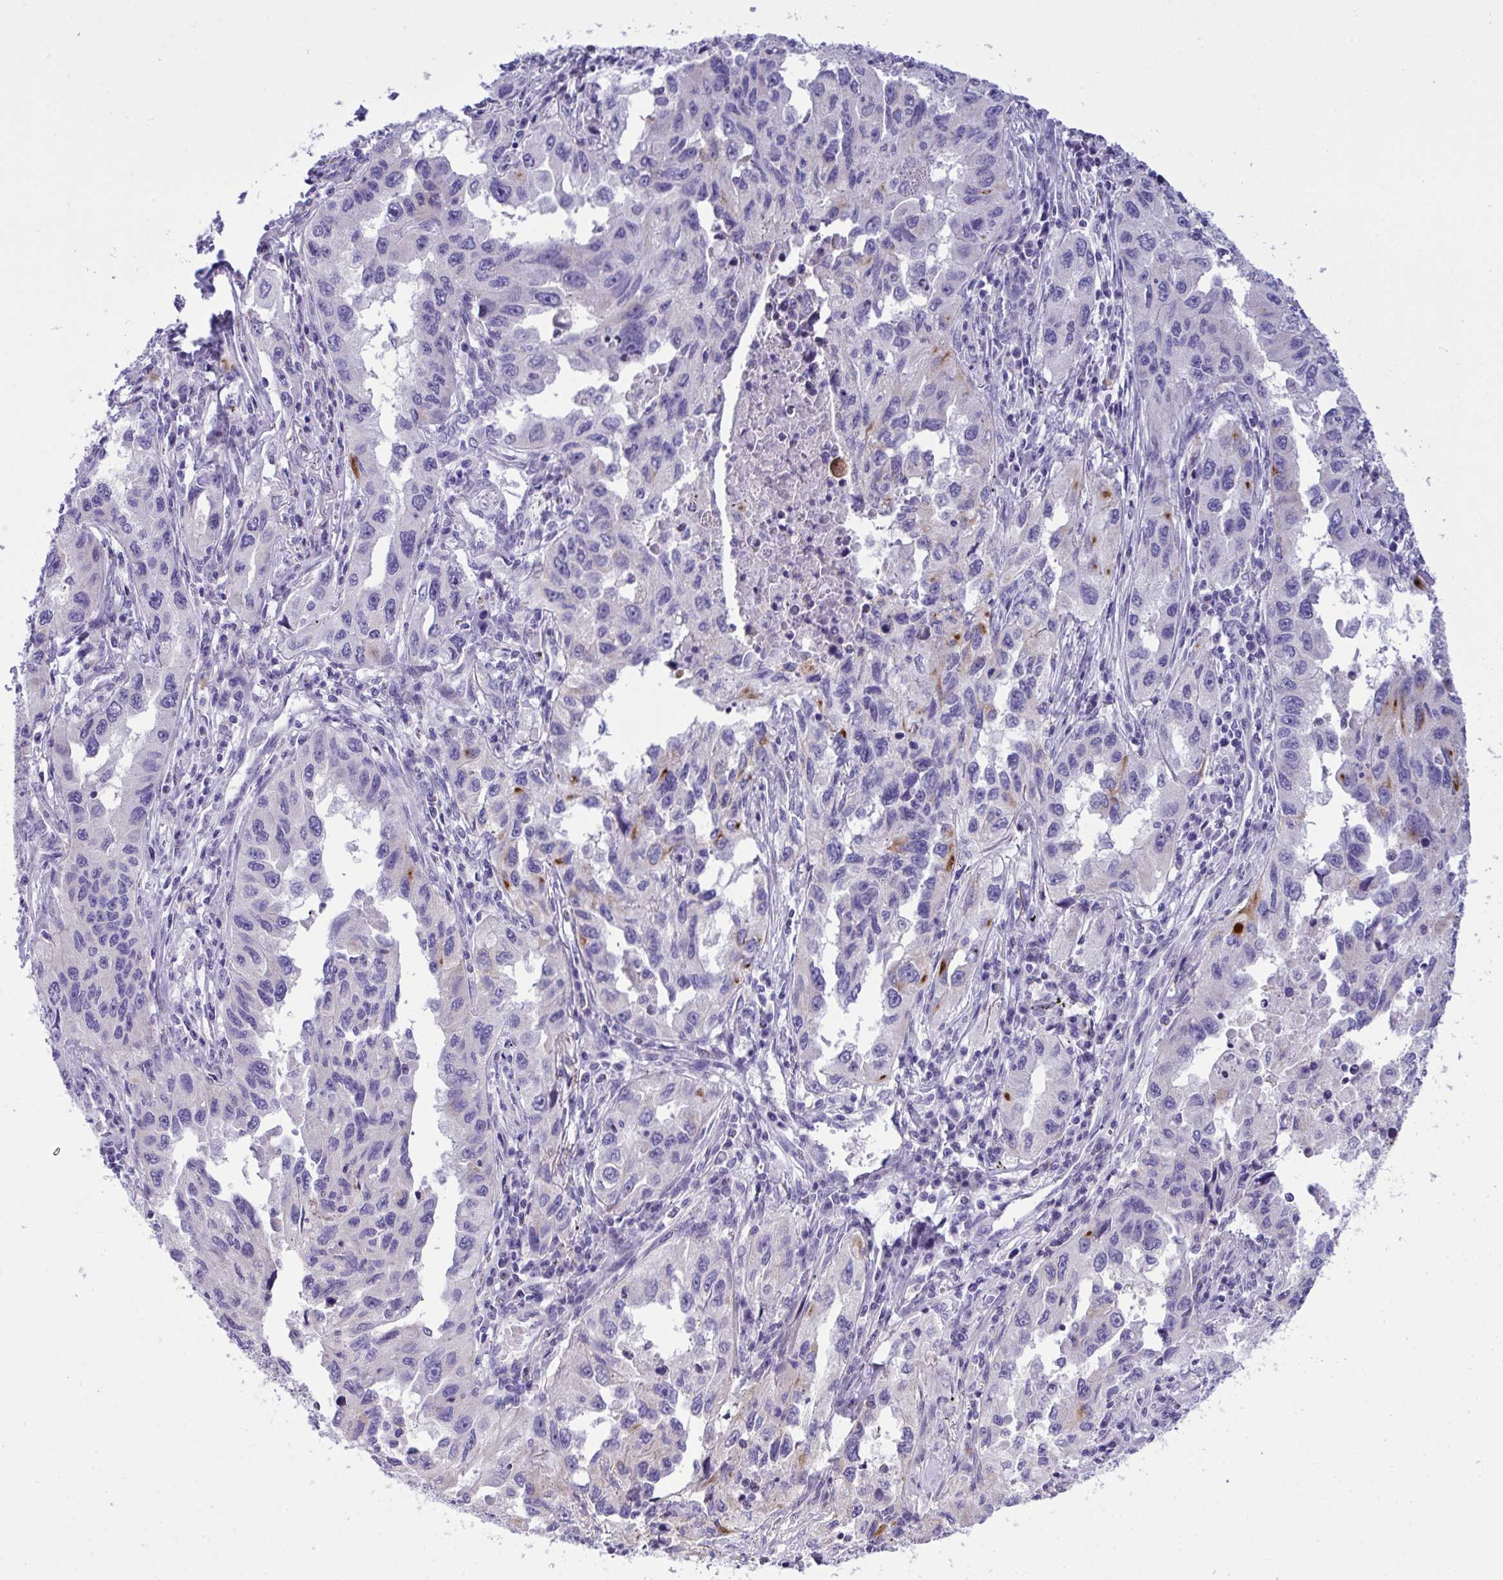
{"staining": {"intensity": "moderate", "quantity": "<25%", "location": "cytoplasmic/membranous"}, "tissue": "lung cancer", "cell_type": "Tumor cells", "image_type": "cancer", "snomed": [{"axis": "morphology", "description": "Adenocarcinoma, NOS"}, {"axis": "topography", "description": "Lung"}], "caption": "DAB immunohistochemical staining of human lung cancer (adenocarcinoma) shows moderate cytoplasmic/membranous protein expression in about <25% of tumor cells.", "gene": "WDR97", "patient": {"sex": "female", "age": 73}}